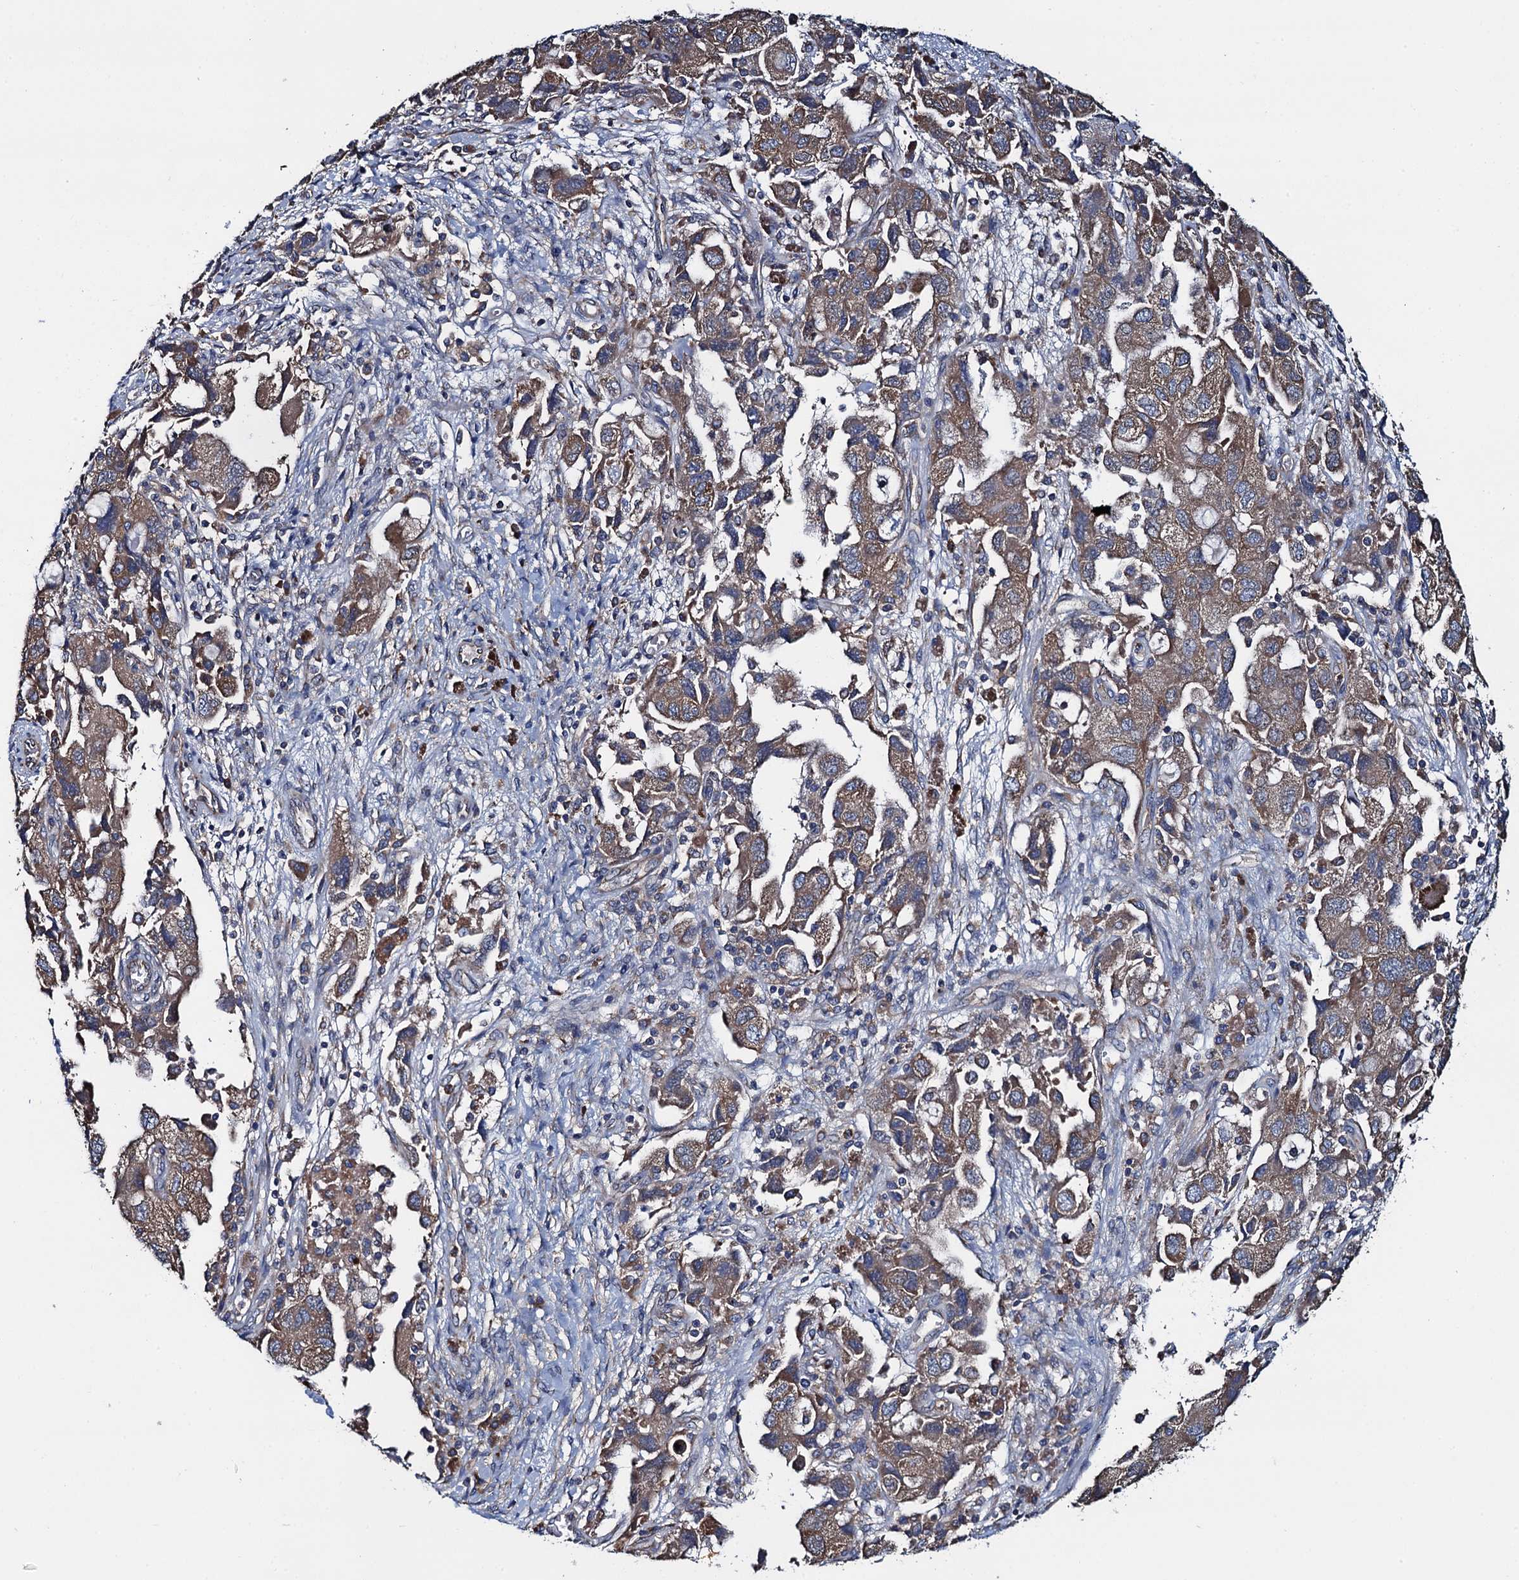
{"staining": {"intensity": "moderate", "quantity": ">75%", "location": "cytoplasmic/membranous"}, "tissue": "ovarian cancer", "cell_type": "Tumor cells", "image_type": "cancer", "snomed": [{"axis": "morphology", "description": "Carcinoma, NOS"}, {"axis": "morphology", "description": "Cystadenocarcinoma, serous, NOS"}, {"axis": "topography", "description": "Ovary"}], "caption": "Moderate cytoplasmic/membranous expression is identified in approximately >75% of tumor cells in serous cystadenocarcinoma (ovarian). Using DAB (brown) and hematoxylin (blue) stains, captured at high magnification using brightfield microscopy.", "gene": "ADCY9", "patient": {"sex": "female", "age": 69}}